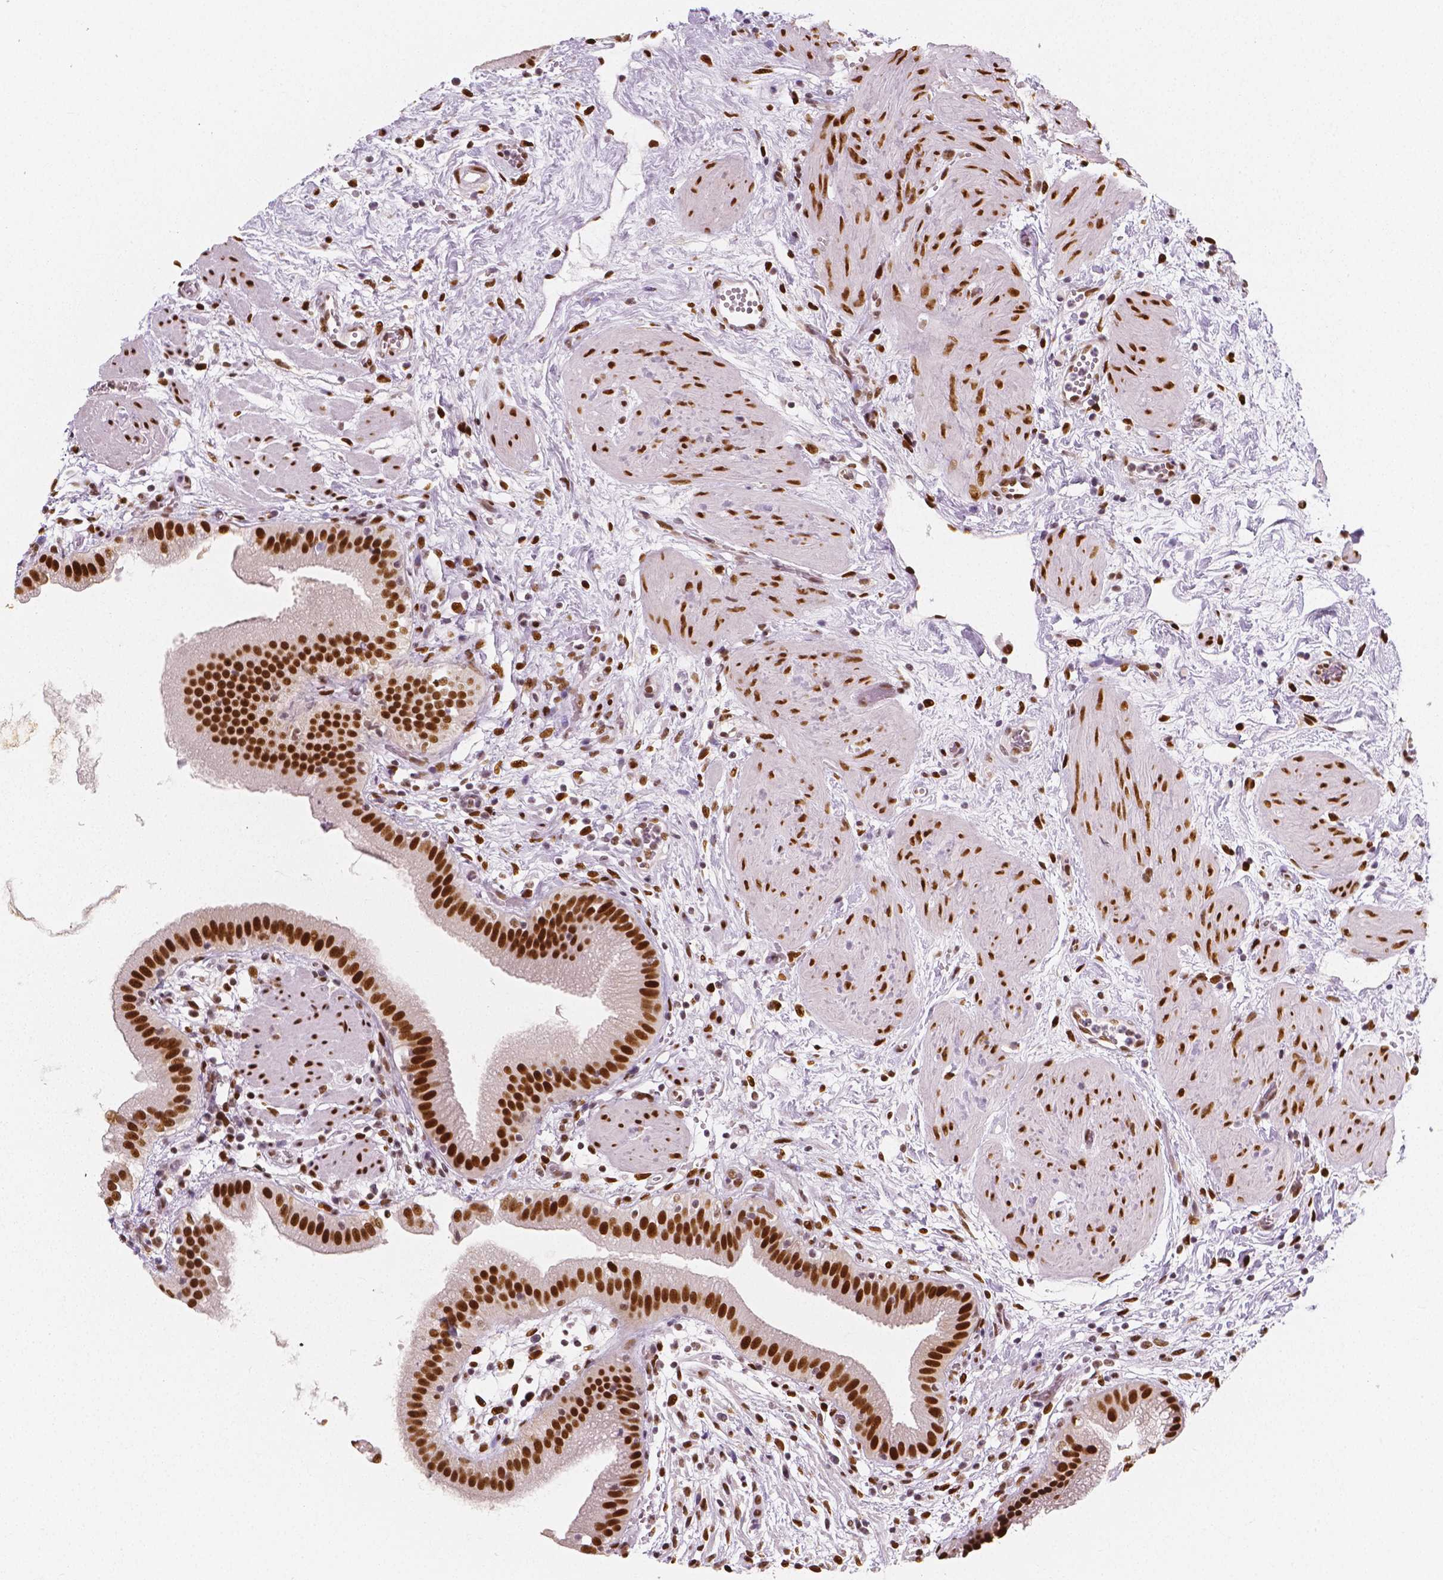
{"staining": {"intensity": "strong", "quantity": ">75%", "location": "nuclear"}, "tissue": "gallbladder", "cell_type": "Glandular cells", "image_type": "normal", "snomed": [{"axis": "morphology", "description": "Normal tissue, NOS"}, {"axis": "topography", "description": "Gallbladder"}], "caption": "An immunohistochemistry (IHC) micrograph of normal tissue is shown. Protein staining in brown highlights strong nuclear positivity in gallbladder within glandular cells. The protein is stained brown, and the nuclei are stained in blue (DAB IHC with brightfield microscopy, high magnification).", "gene": "NUCKS1", "patient": {"sex": "female", "age": 65}}